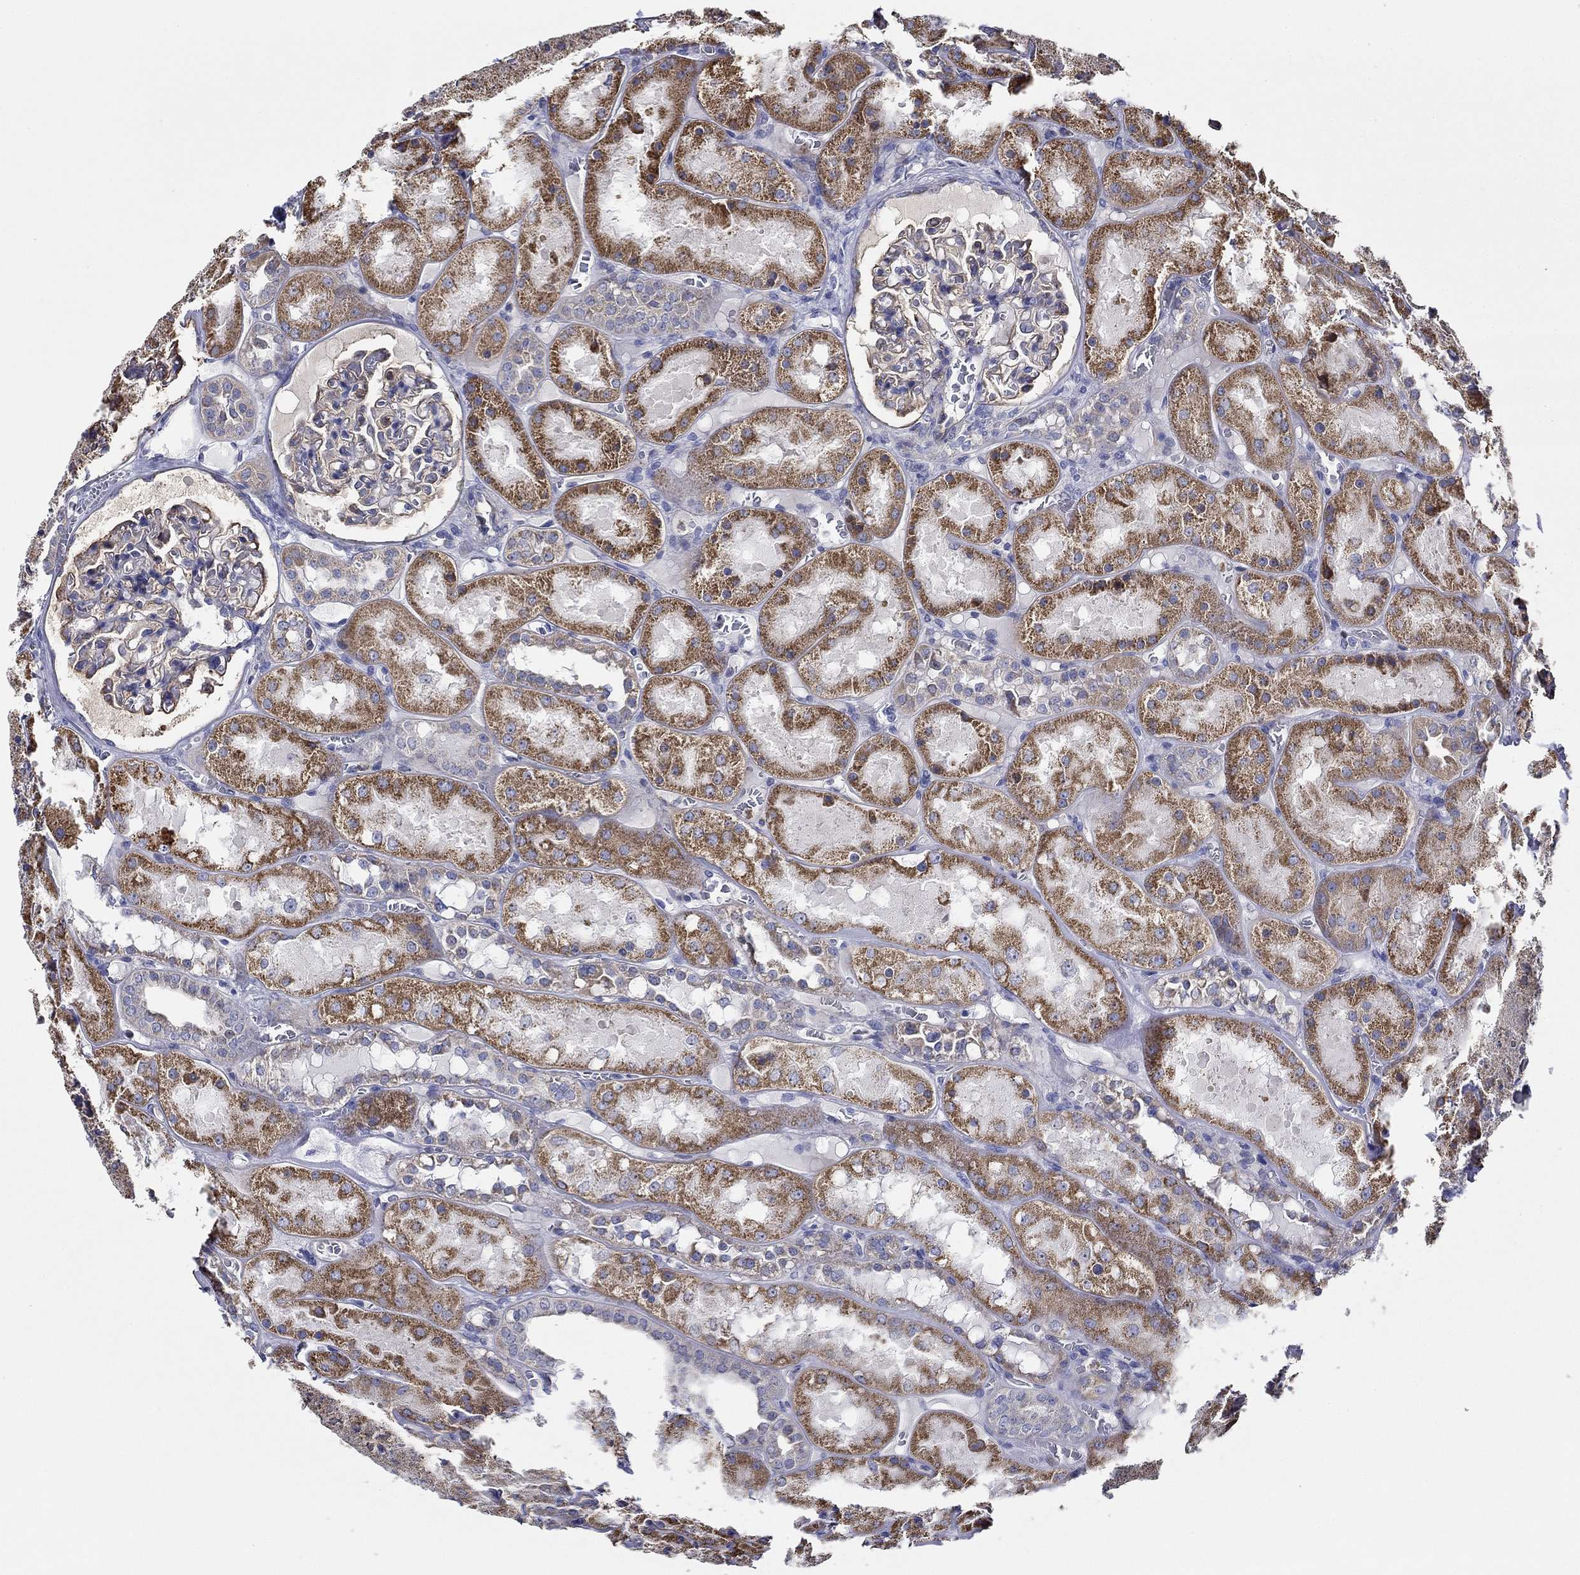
{"staining": {"intensity": "negative", "quantity": "none", "location": "none"}, "tissue": "kidney", "cell_type": "Cells in glomeruli", "image_type": "normal", "snomed": [{"axis": "morphology", "description": "Normal tissue, NOS"}, {"axis": "topography", "description": "Kidney"}], "caption": "This image is of unremarkable kidney stained with immunohistochemistry to label a protein in brown with the nuclei are counter-stained blue. There is no positivity in cells in glomeruli.", "gene": "CFAP61", "patient": {"sex": "male", "age": 73}}